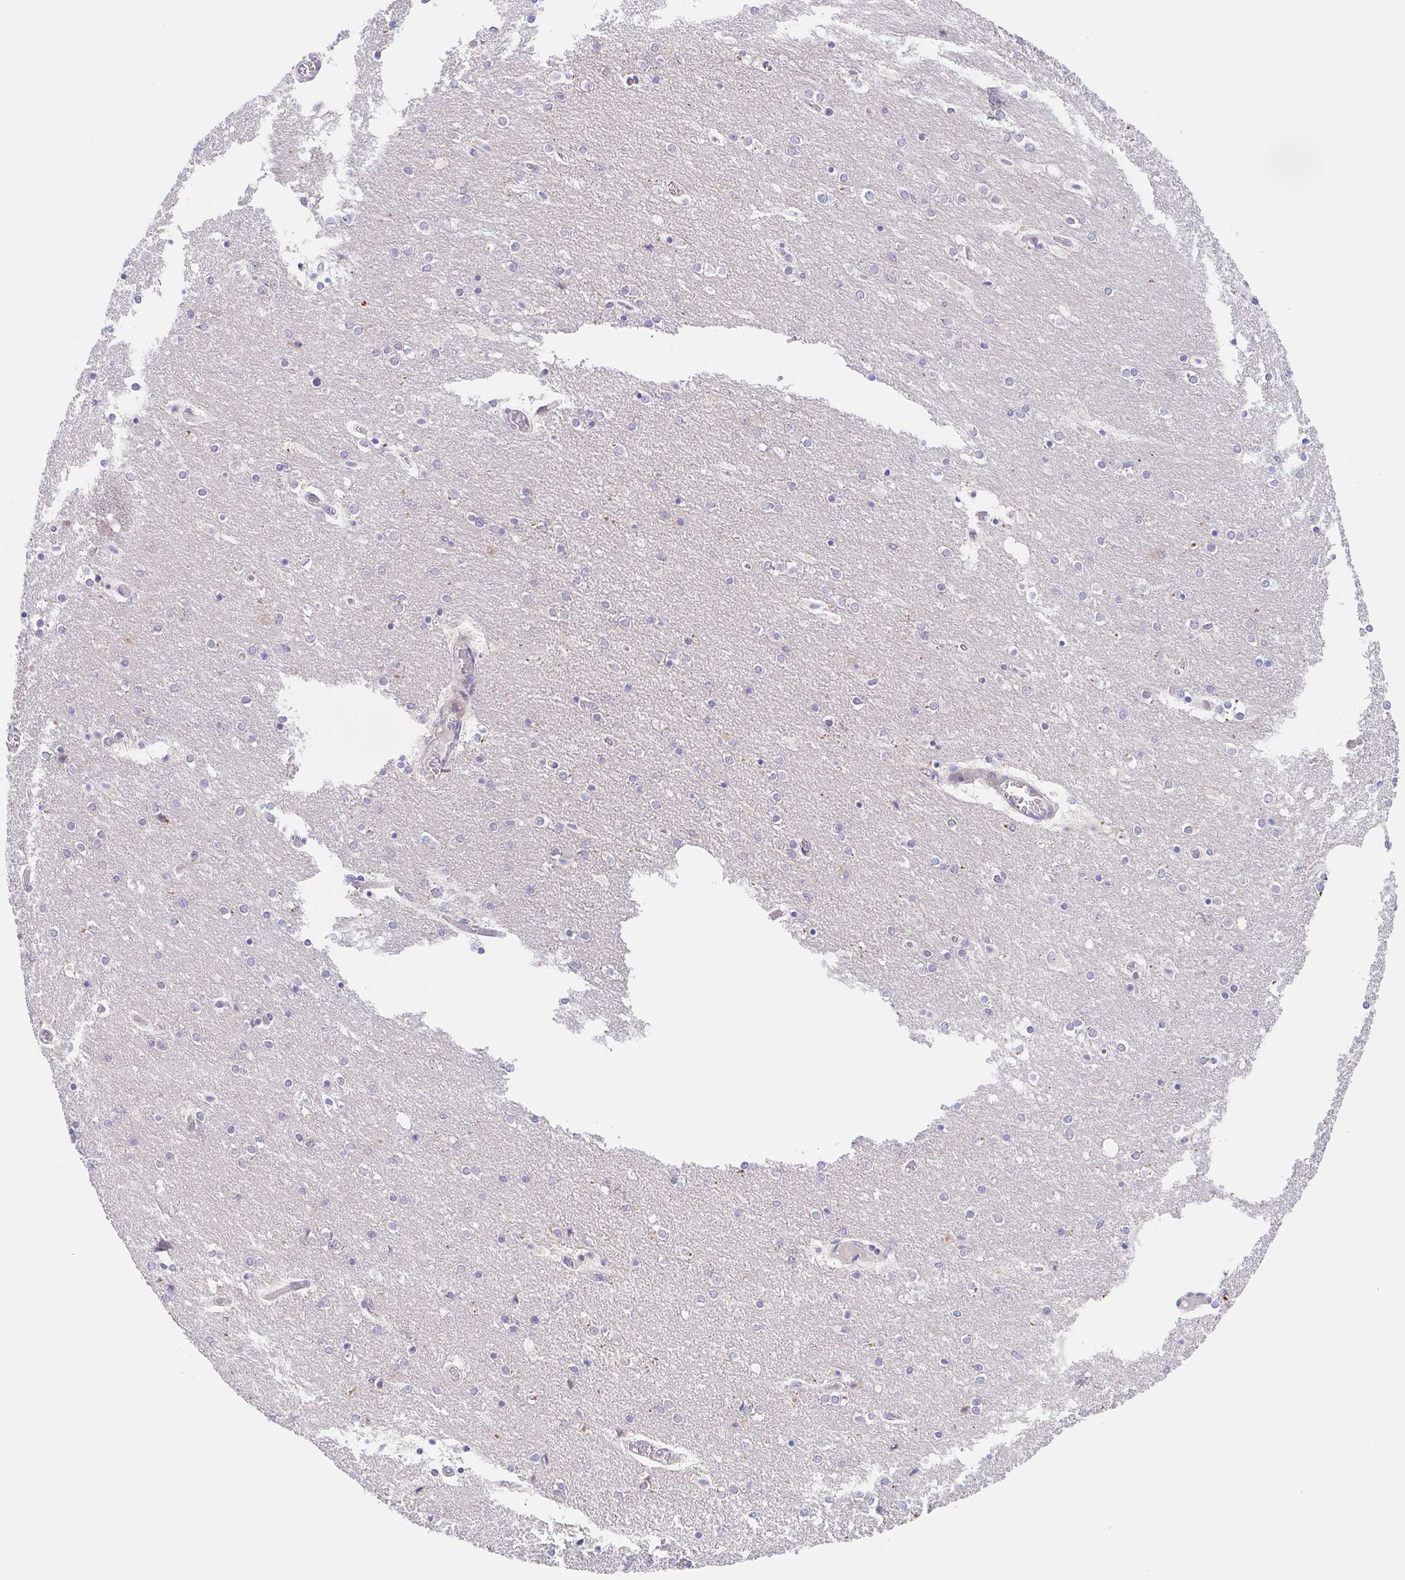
{"staining": {"intensity": "negative", "quantity": "none", "location": "none"}, "tissue": "cerebellum", "cell_type": "Cells in granular layer", "image_type": "normal", "snomed": [{"axis": "morphology", "description": "Normal tissue, NOS"}, {"axis": "topography", "description": "Cerebellum"}], "caption": "Image shows no protein expression in cells in granular layer of benign cerebellum.", "gene": "TMEM86A", "patient": {"sex": "female", "age": 54}}